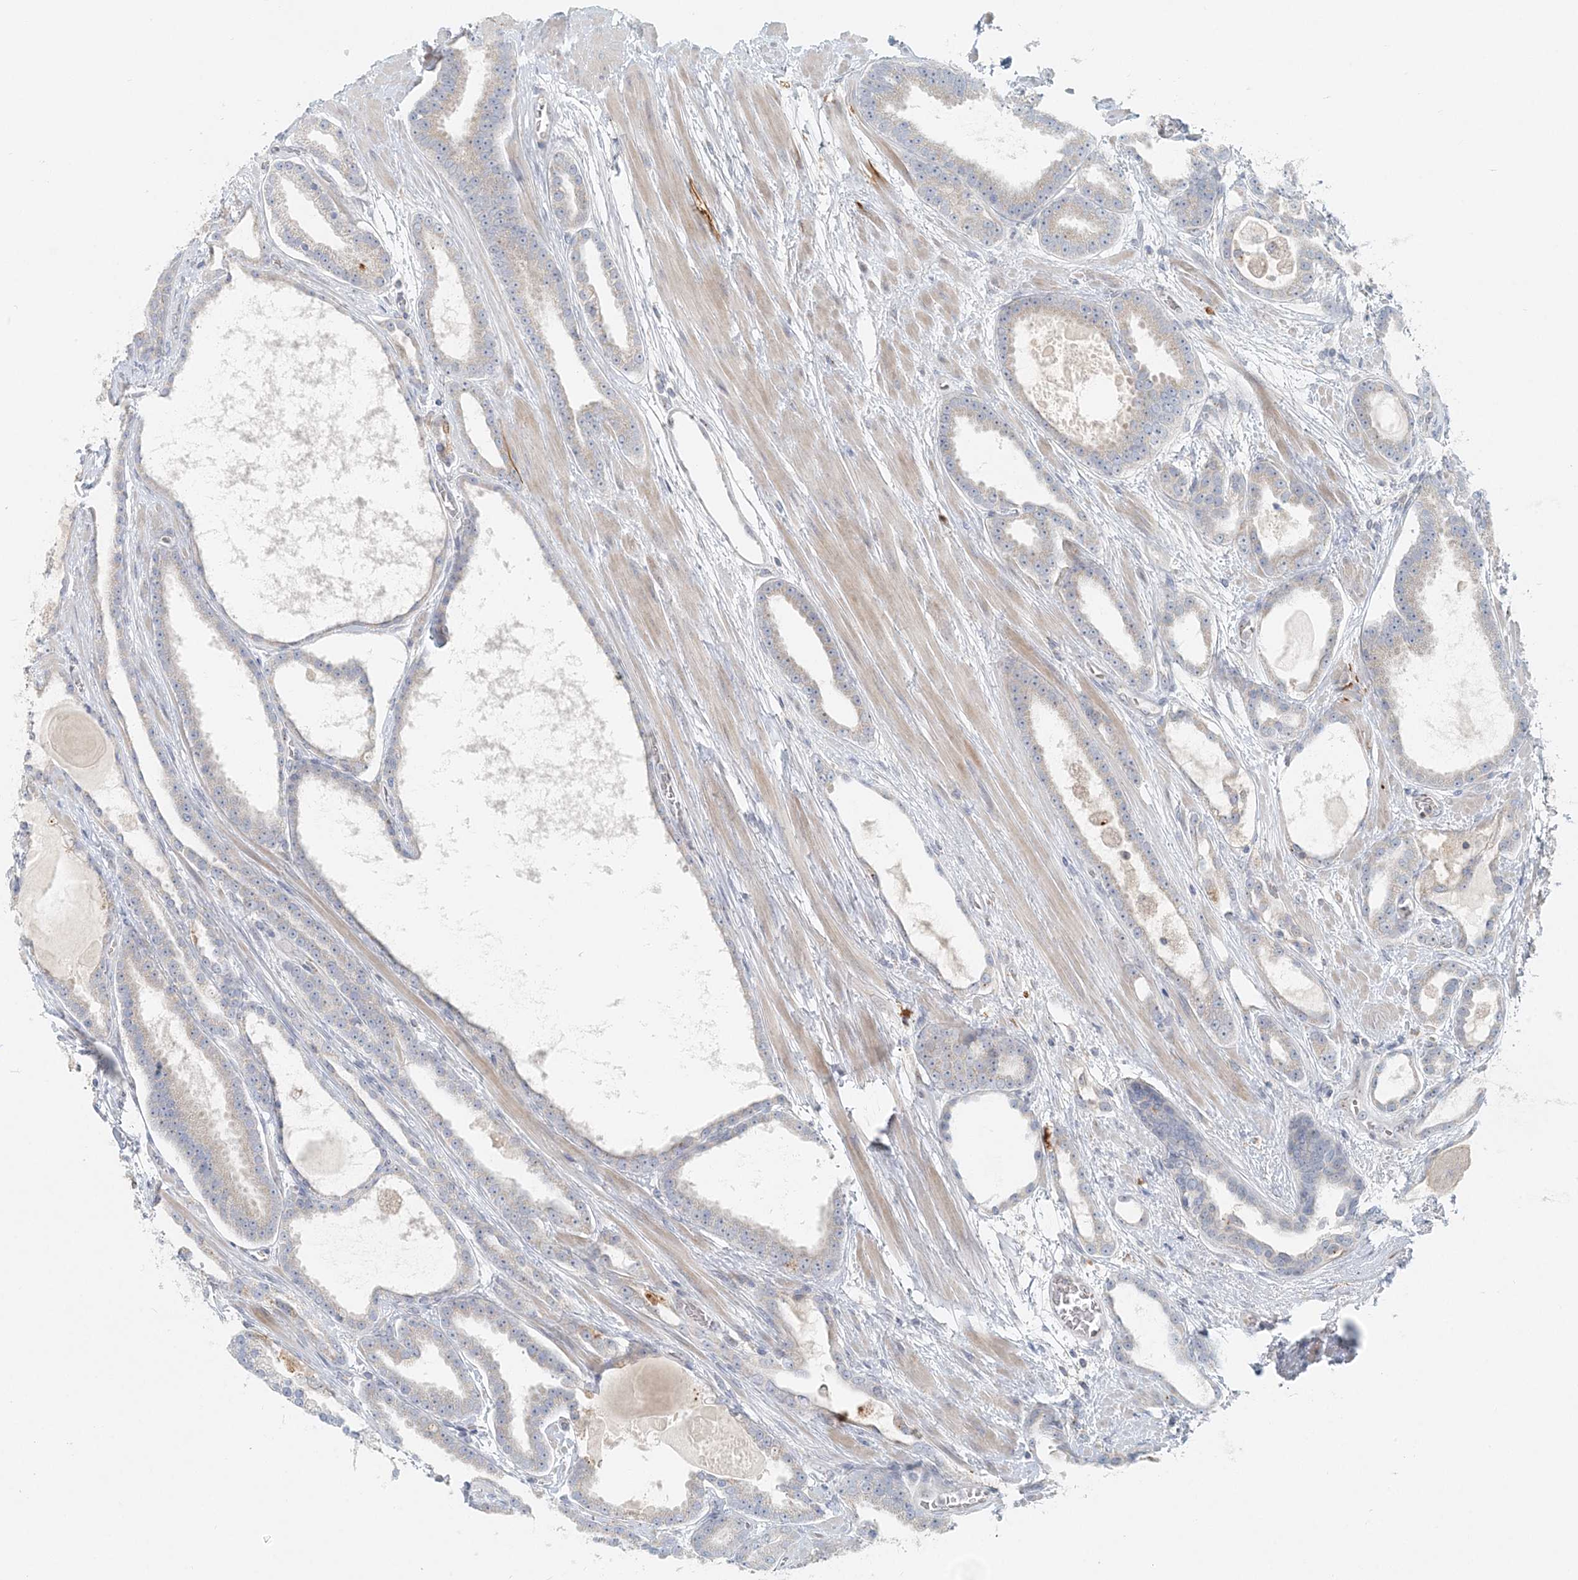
{"staining": {"intensity": "negative", "quantity": "none", "location": "none"}, "tissue": "prostate cancer", "cell_type": "Tumor cells", "image_type": "cancer", "snomed": [{"axis": "morphology", "description": "Adenocarcinoma, High grade"}, {"axis": "topography", "description": "Prostate"}], "caption": "DAB (3,3'-diaminobenzidine) immunohistochemical staining of human prostate cancer (high-grade adenocarcinoma) shows no significant expression in tumor cells.", "gene": "NAA11", "patient": {"sex": "male", "age": 60}}